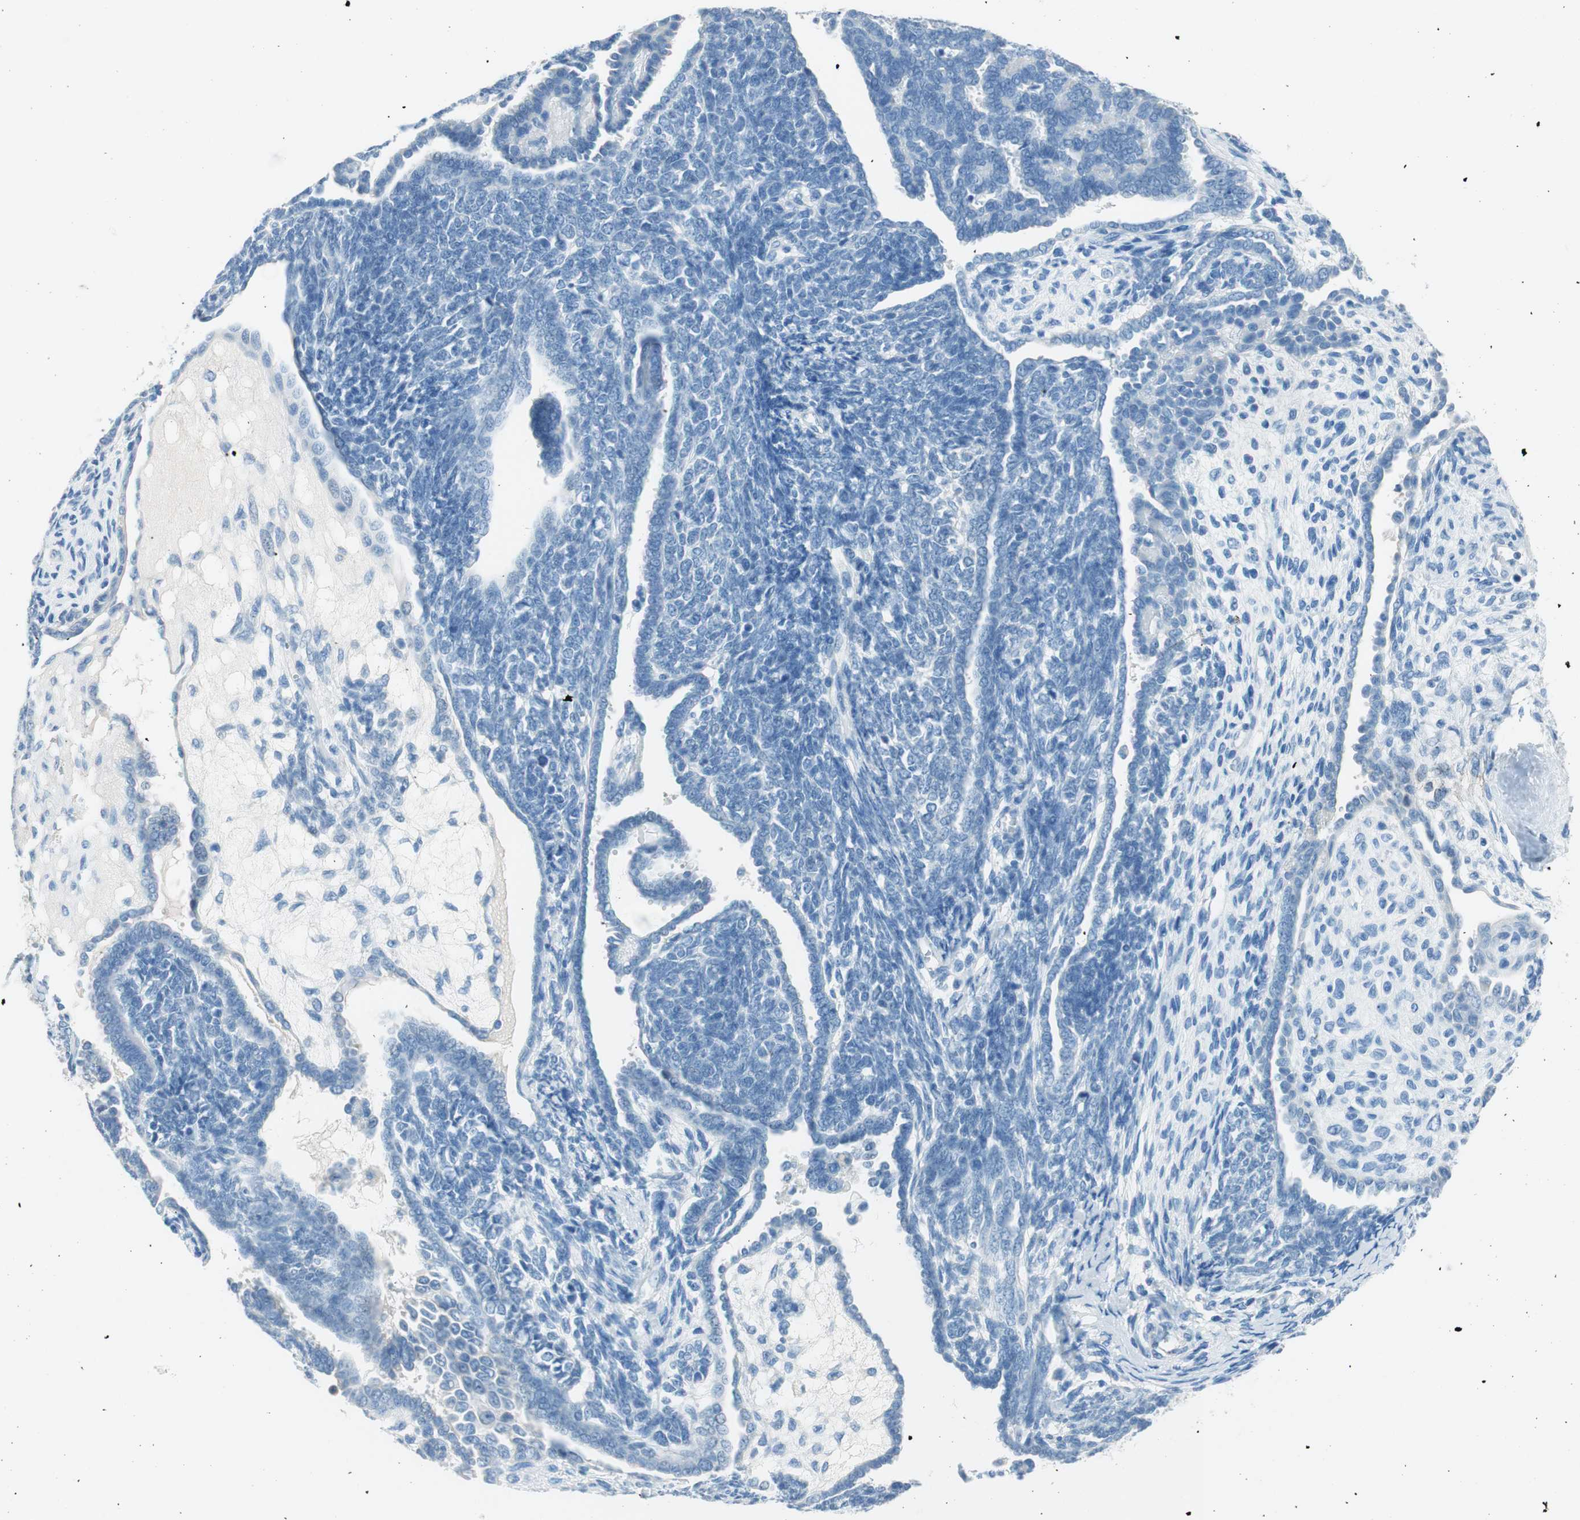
{"staining": {"intensity": "negative", "quantity": "none", "location": "none"}, "tissue": "endometrial cancer", "cell_type": "Tumor cells", "image_type": "cancer", "snomed": [{"axis": "morphology", "description": "Neoplasm, malignant, NOS"}, {"axis": "topography", "description": "Endometrium"}], "caption": "Image shows no significant protein positivity in tumor cells of endometrial cancer (malignant neoplasm).", "gene": "TNFRSF13C", "patient": {"sex": "female", "age": 74}}